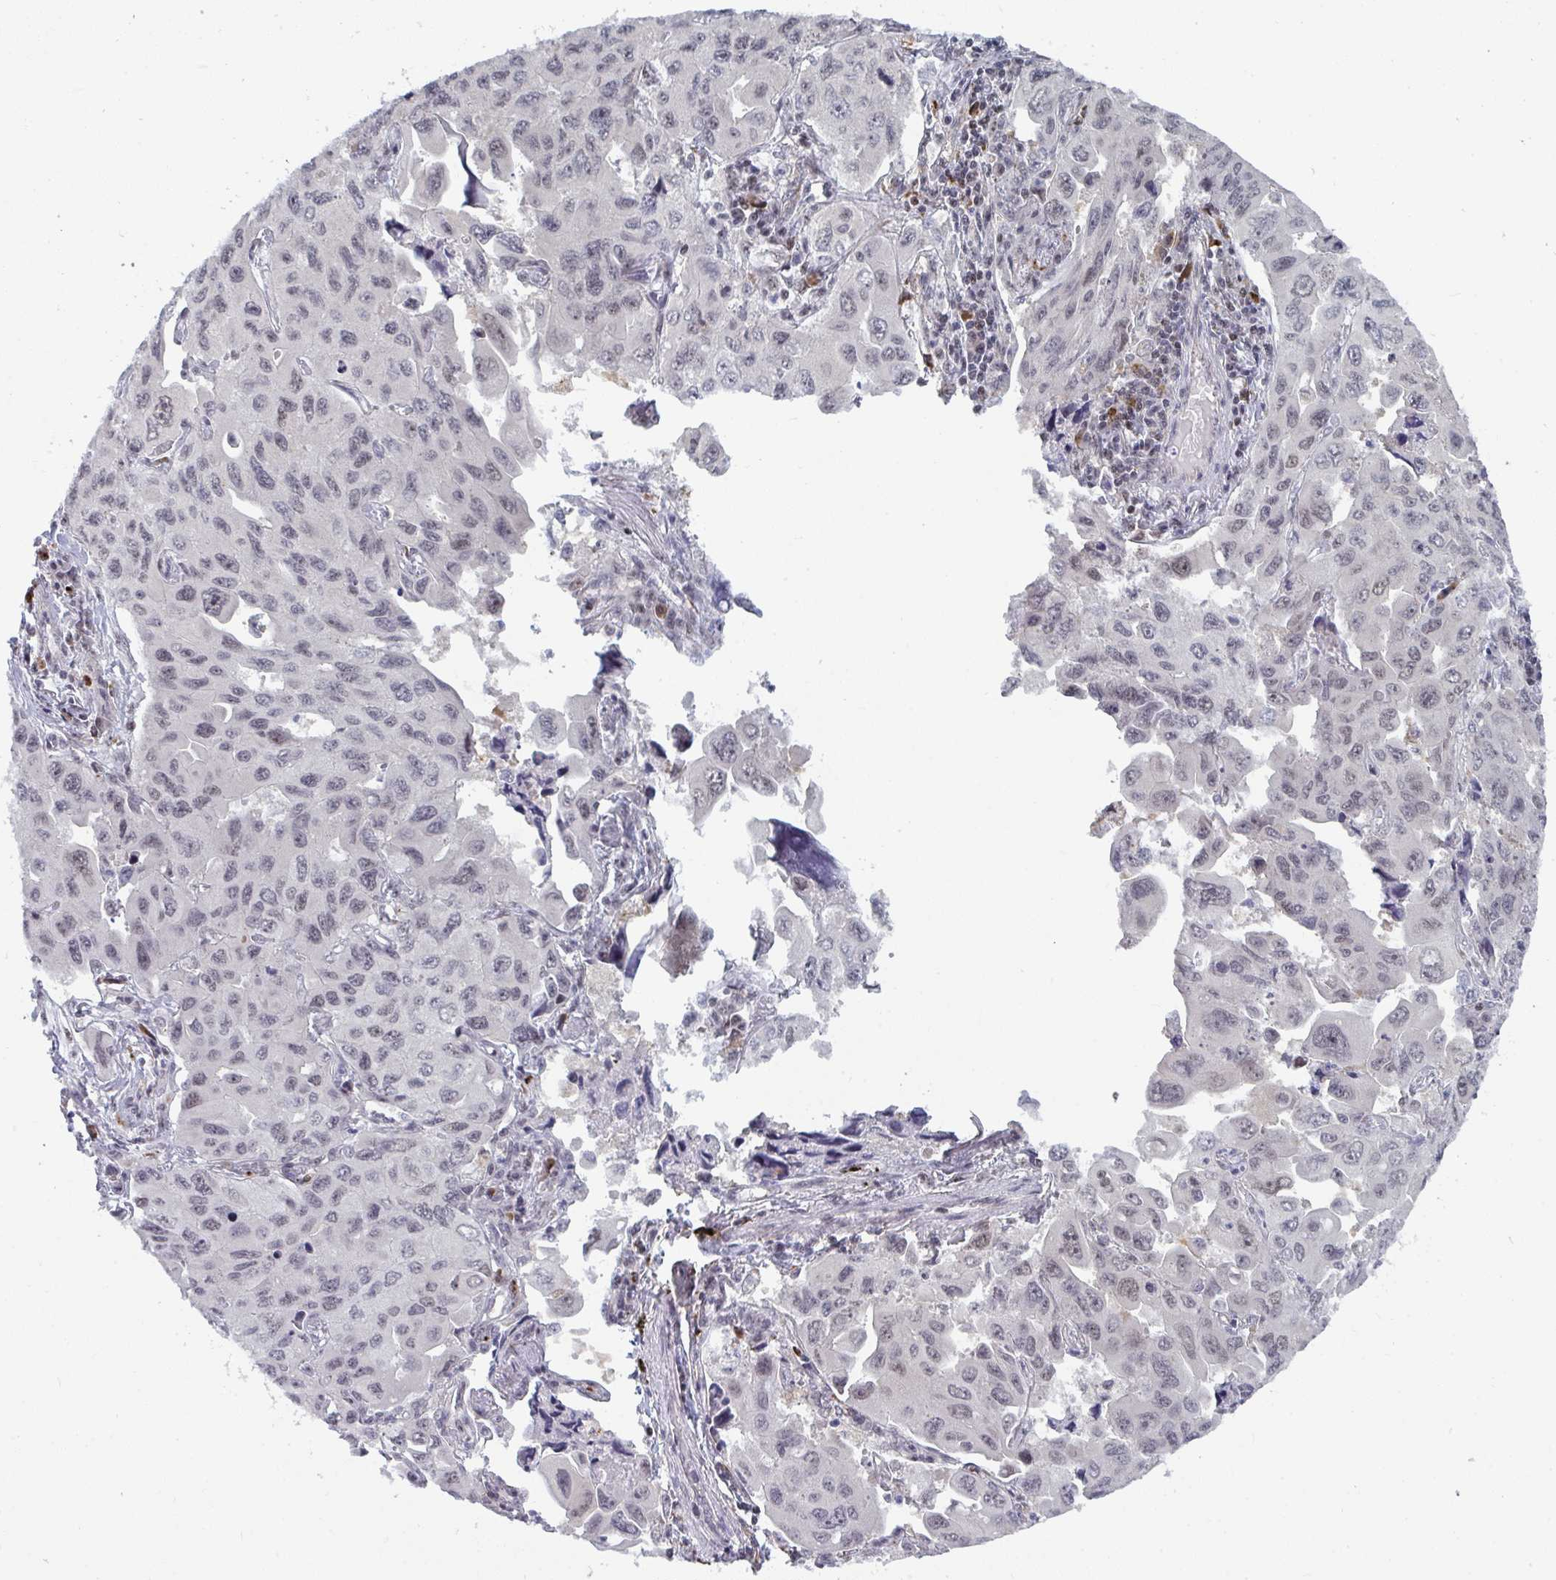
{"staining": {"intensity": "negative", "quantity": "none", "location": "none"}, "tissue": "lung cancer", "cell_type": "Tumor cells", "image_type": "cancer", "snomed": [{"axis": "morphology", "description": "Adenocarcinoma, NOS"}, {"axis": "topography", "description": "Lung"}], "caption": "There is no significant staining in tumor cells of lung cancer (adenocarcinoma).", "gene": "ATF1", "patient": {"sex": "male", "age": 64}}